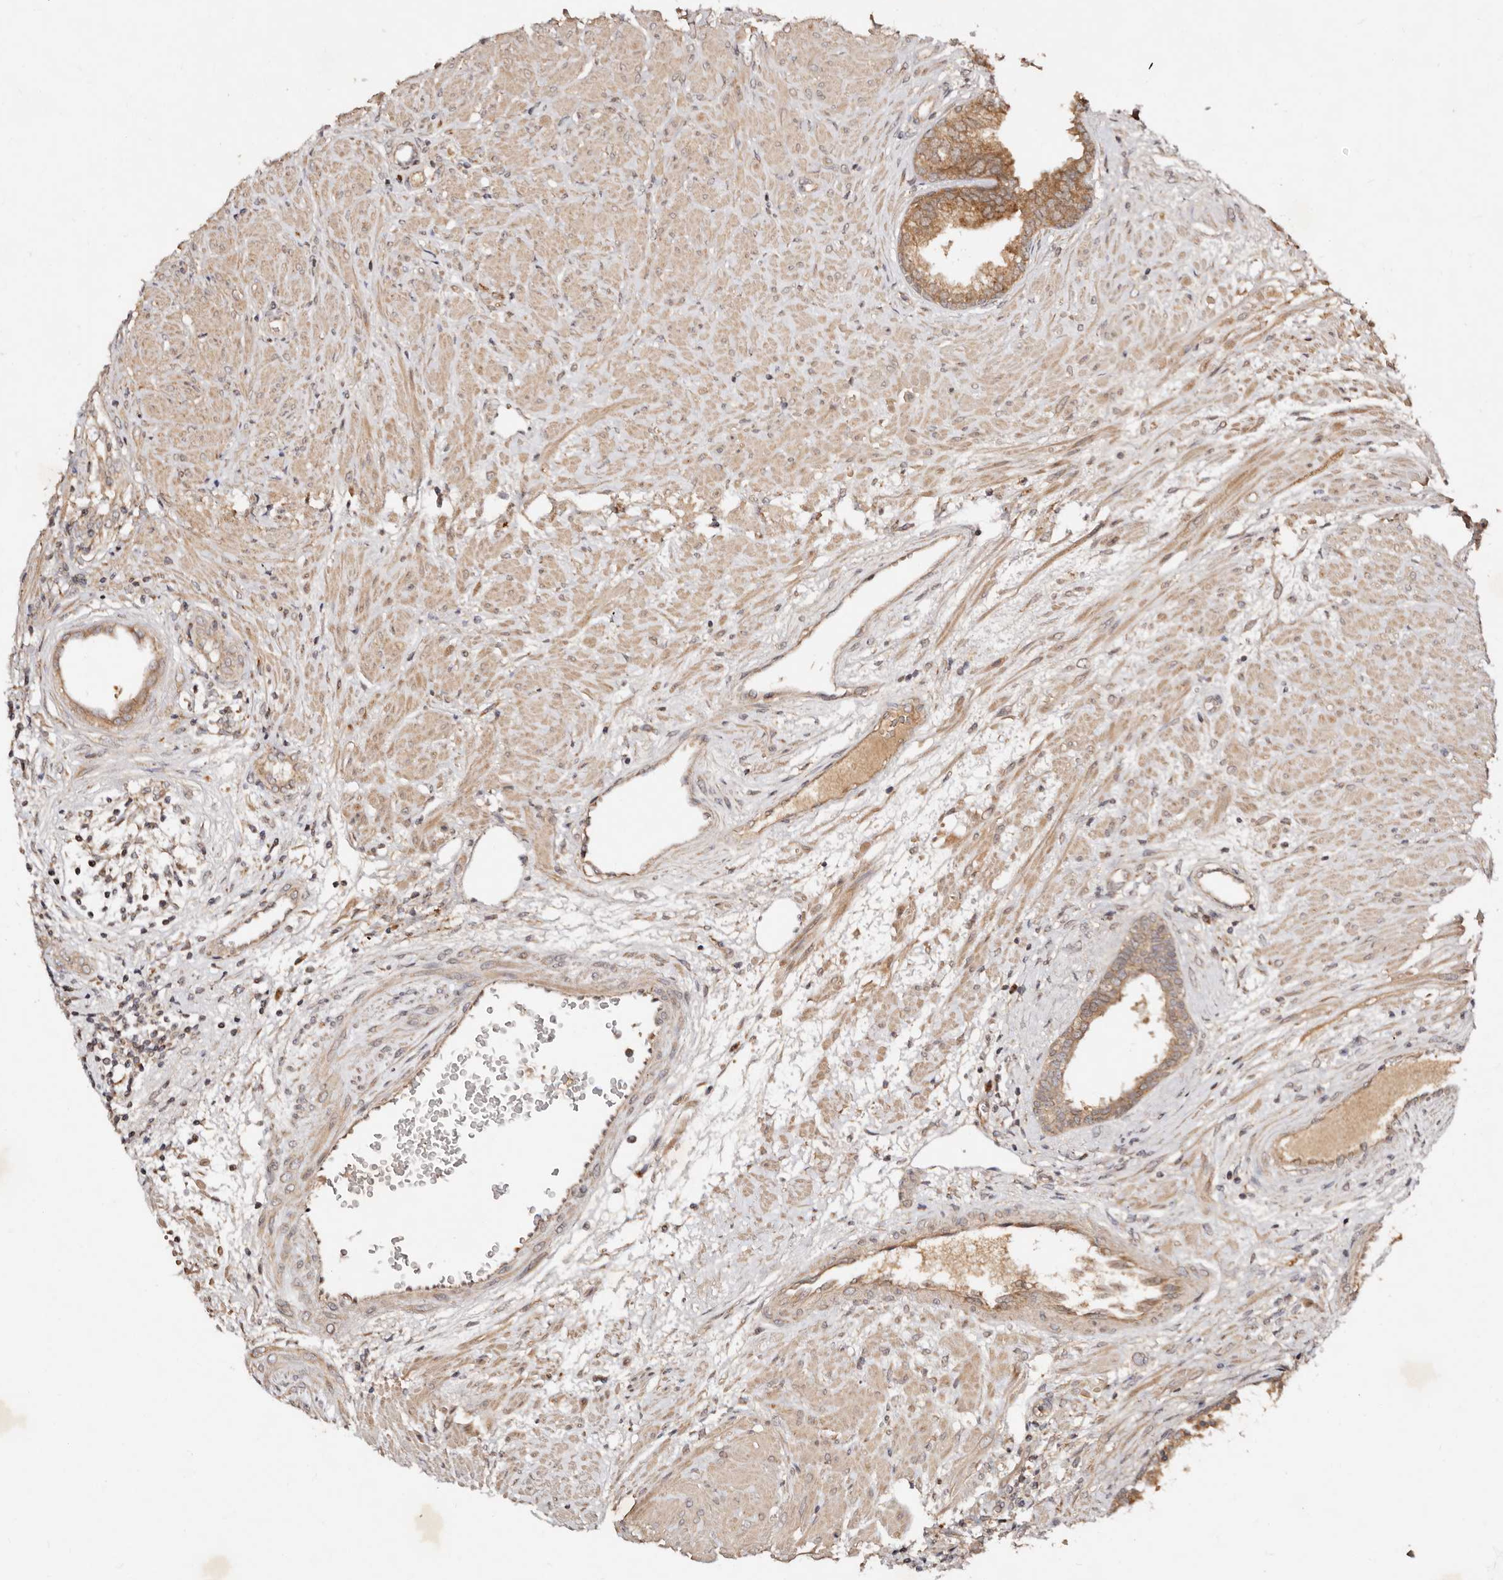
{"staining": {"intensity": "moderate", "quantity": ">75%", "location": "cytoplasmic/membranous"}, "tissue": "prostate", "cell_type": "Glandular cells", "image_type": "normal", "snomed": [{"axis": "morphology", "description": "Normal tissue, NOS"}, {"axis": "topography", "description": "Prostate"}], "caption": "Immunohistochemistry (IHC) (DAB (3,3'-diaminobenzidine)) staining of normal human prostate shows moderate cytoplasmic/membranous protein expression in approximately >75% of glandular cells.", "gene": "DENND11", "patient": {"sex": "male", "age": 76}}